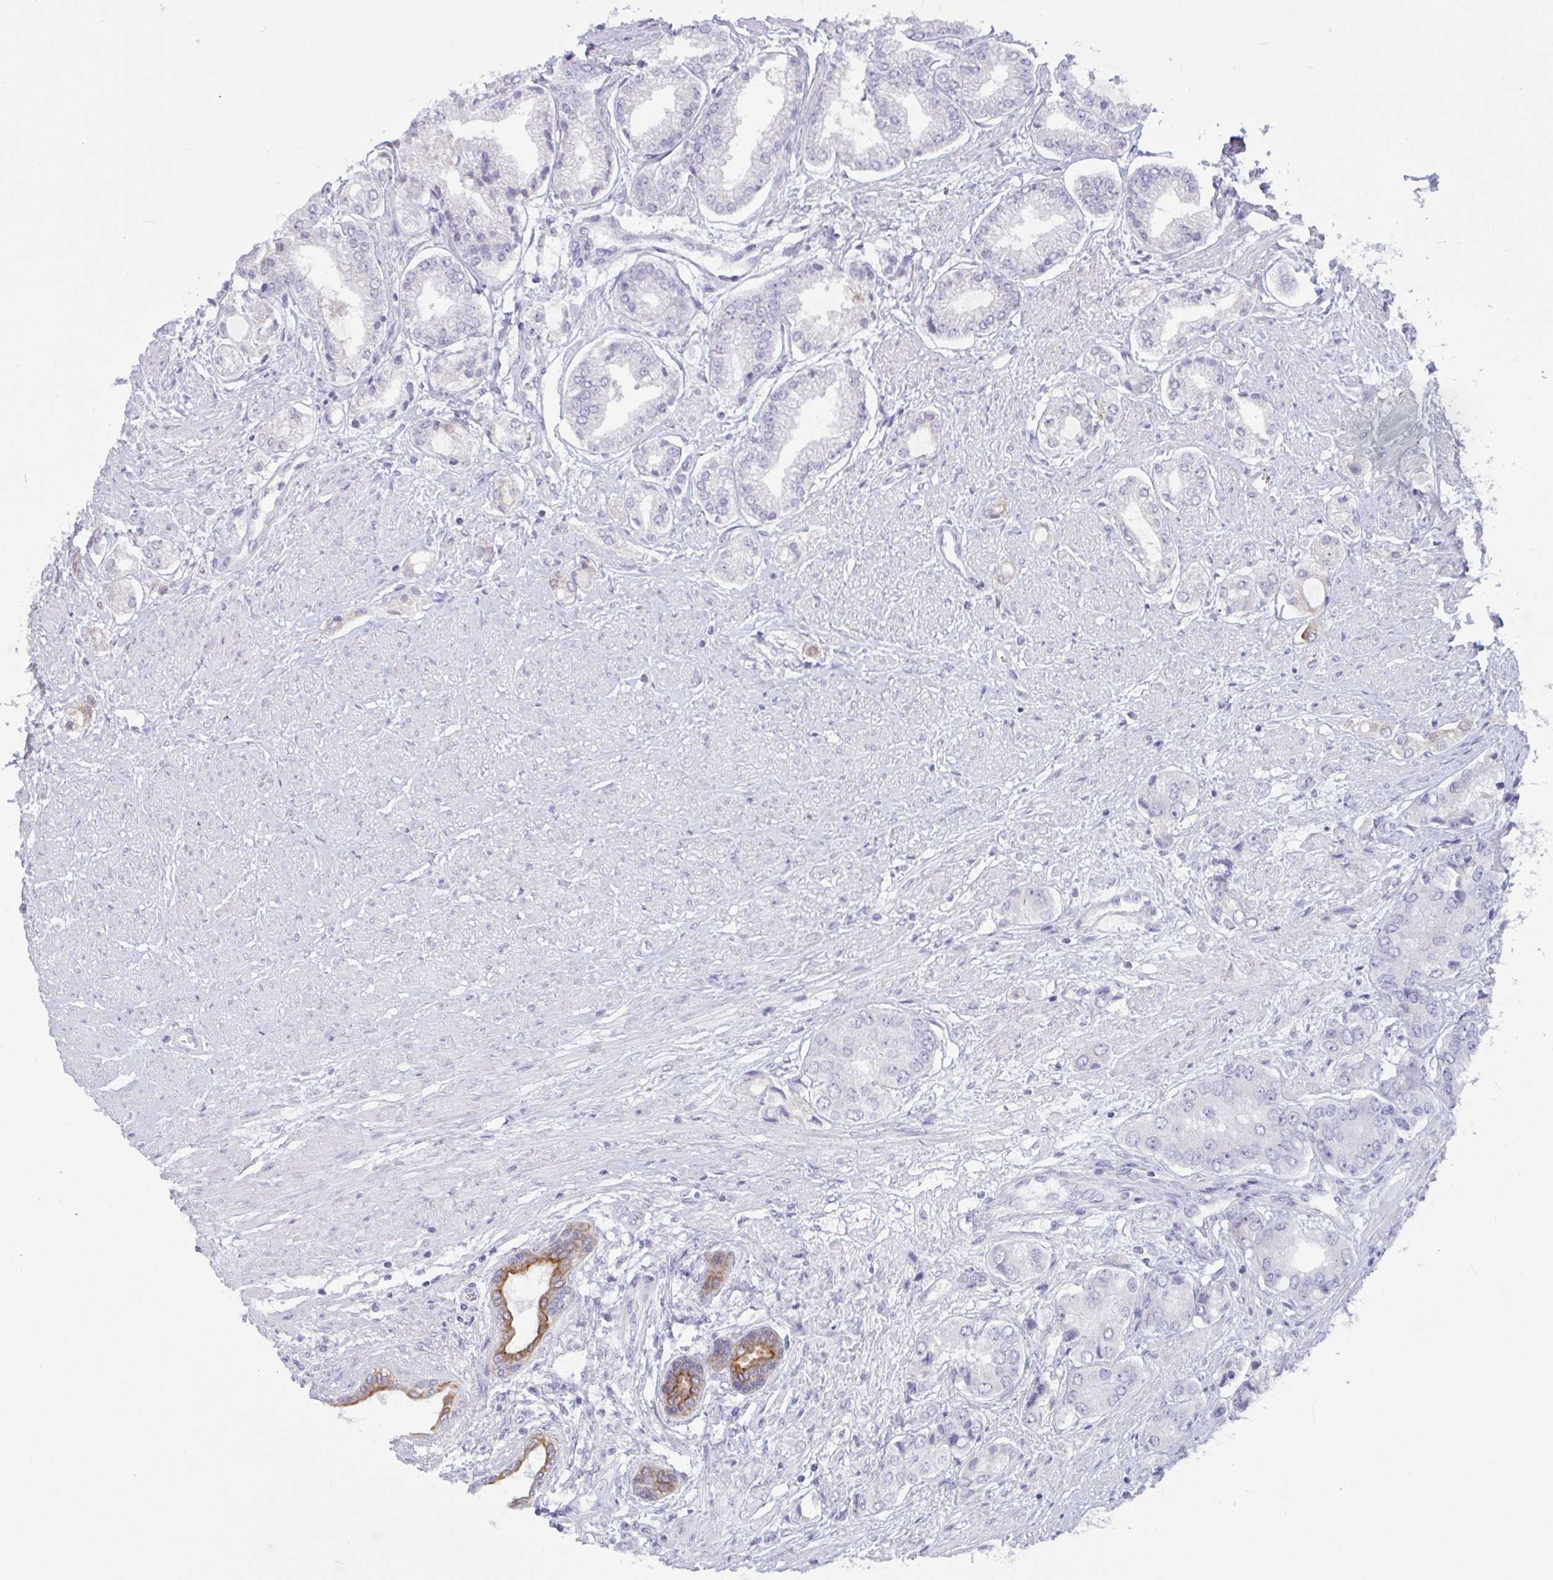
{"staining": {"intensity": "negative", "quantity": "none", "location": "none"}, "tissue": "prostate cancer", "cell_type": "Tumor cells", "image_type": "cancer", "snomed": [{"axis": "morphology", "description": "Adenocarcinoma, Low grade"}, {"axis": "topography", "description": "Prostate"}], "caption": "The micrograph reveals no staining of tumor cells in prostate cancer (adenocarcinoma (low-grade)).", "gene": "TENT5D", "patient": {"sex": "male", "age": 69}}